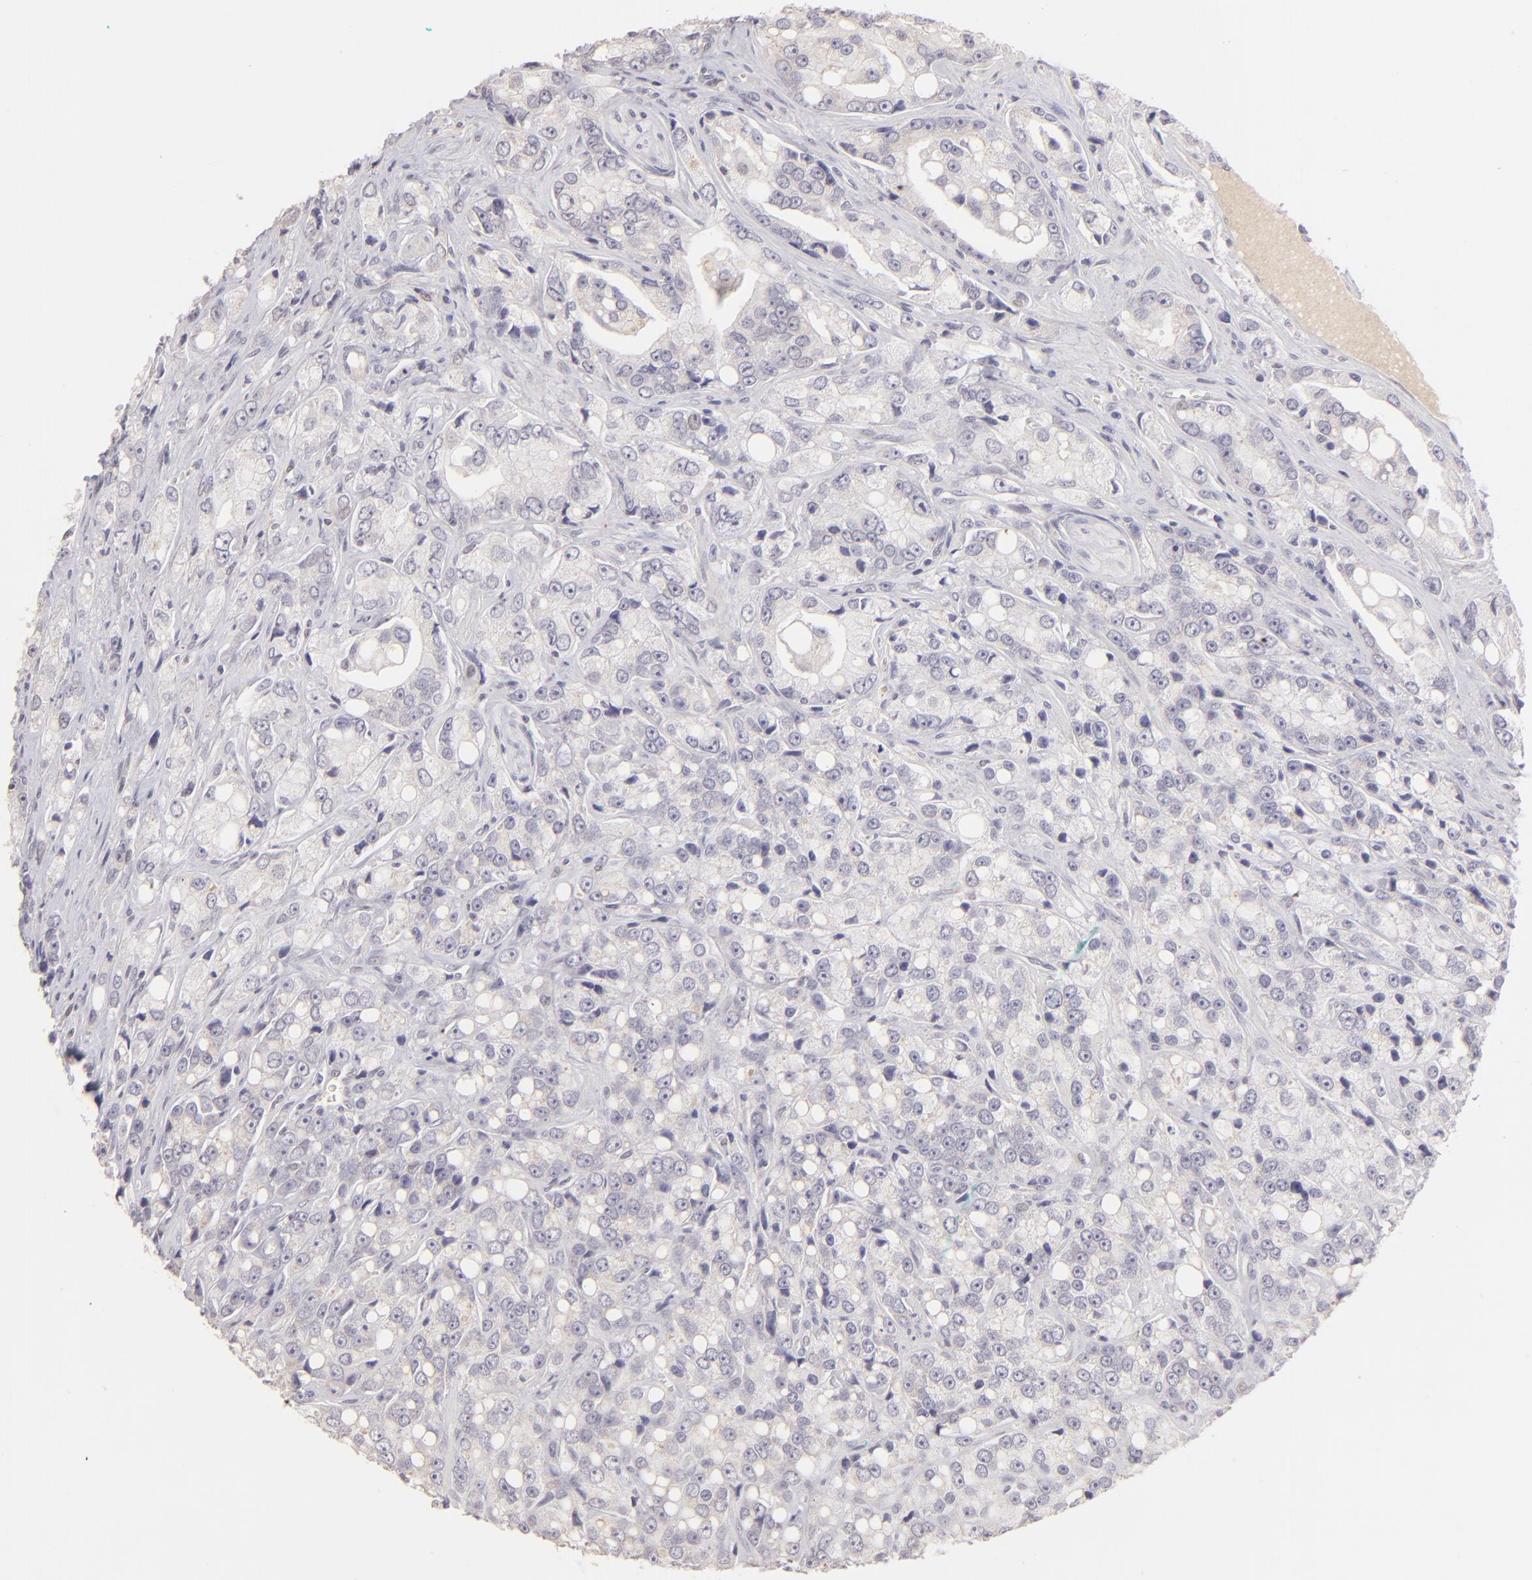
{"staining": {"intensity": "negative", "quantity": "none", "location": "none"}, "tissue": "prostate cancer", "cell_type": "Tumor cells", "image_type": "cancer", "snomed": [{"axis": "morphology", "description": "Adenocarcinoma, High grade"}, {"axis": "topography", "description": "Prostate"}], "caption": "Protein analysis of prostate cancer (high-grade adenocarcinoma) reveals no significant positivity in tumor cells.", "gene": "MAGEA1", "patient": {"sex": "male", "age": 67}}